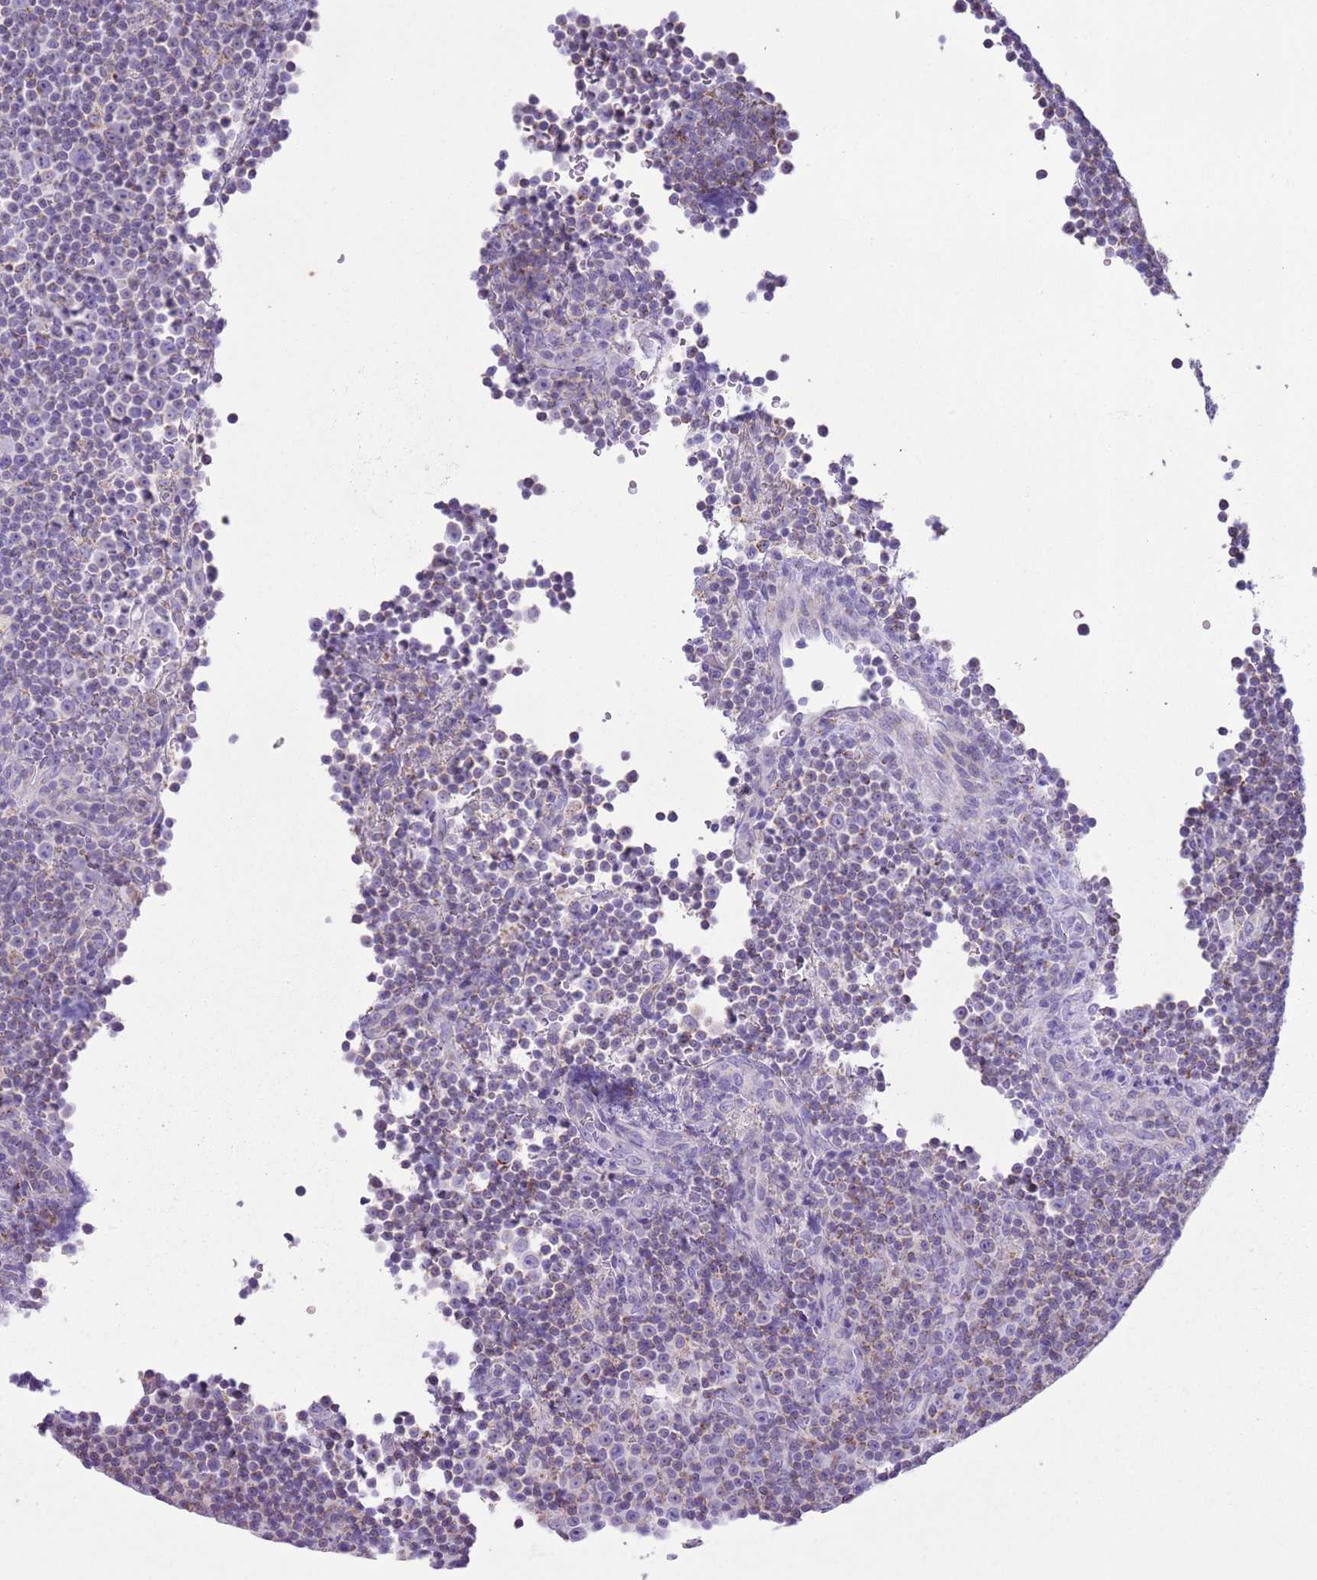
{"staining": {"intensity": "weak", "quantity": "<25%", "location": "cytoplasmic/membranous"}, "tissue": "lymphoma", "cell_type": "Tumor cells", "image_type": "cancer", "snomed": [{"axis": "morphology", "description": "Malignant lymphoma, non-Hodgkin's type, Low grade"}, {"axis": "topography", "description": "Lymph node"}], "caption": "A histopathology image of low-grade malignant lymphoma, non-Hodgkin's type stained for a protein displays no brown staining in tumor cells.", "gene": "ATP6V1B1", "patient": {"sex": "female", "age": 67}}